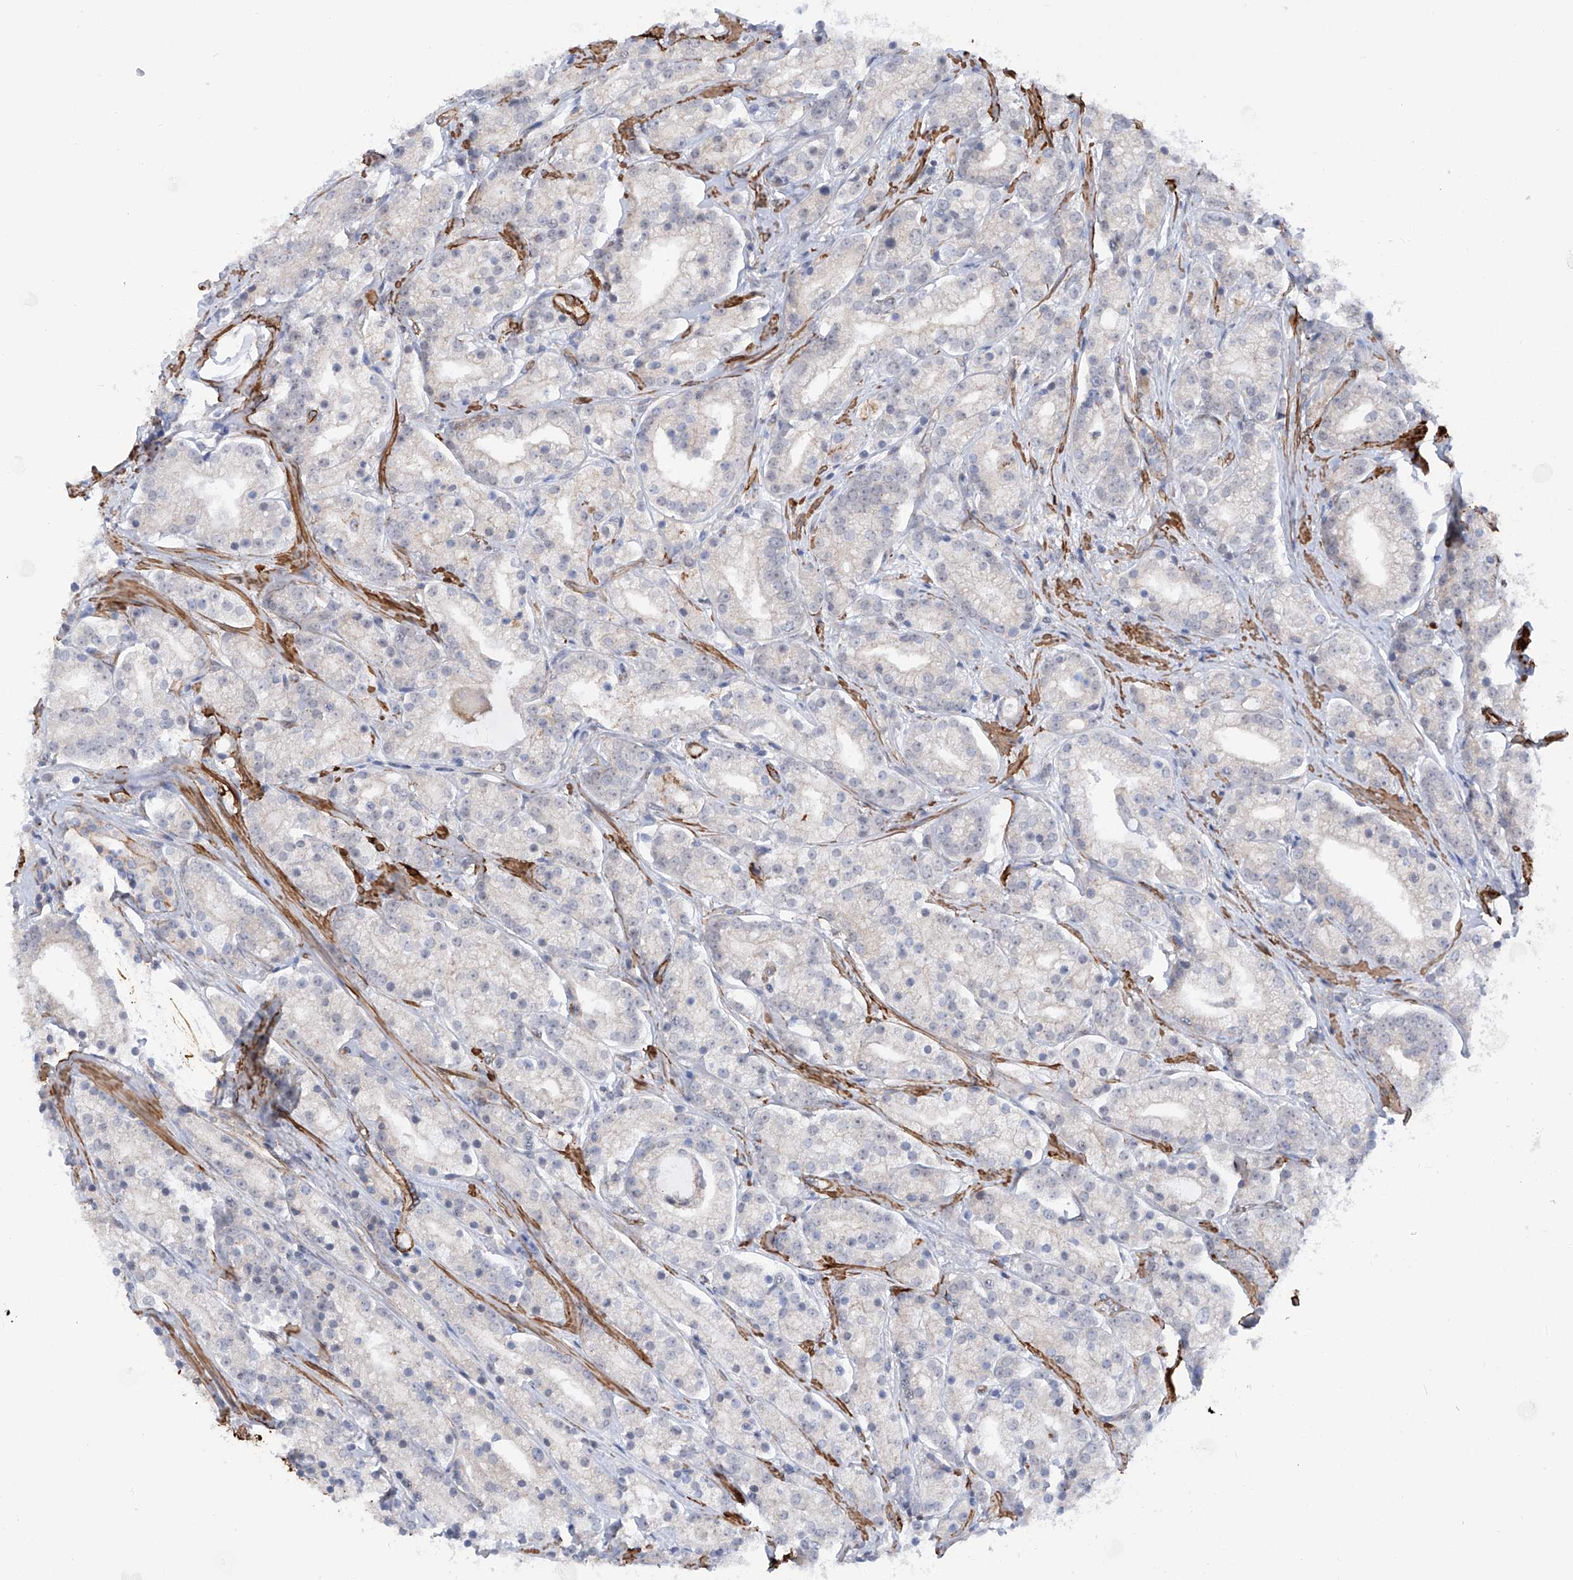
{"staining": {"intensity": "negative", "quantity": "none", "location": "none"}, "tissue": "prostate cancer", "cell_type": "Tumor cells", "image_type": "cancer", "snomed": [{"axis": "morphology", "description": "Adenocarcinoma, High grade"}, {"axis": "topography", "description": "Prostate"}], "caption": "This is an immunohistochemistry (IHC) photomicrograph of human prostate cancer. There is no expression in tumor cells.", "gene": "ZNF490", "patient": {"sex": "male", "age": 69}}